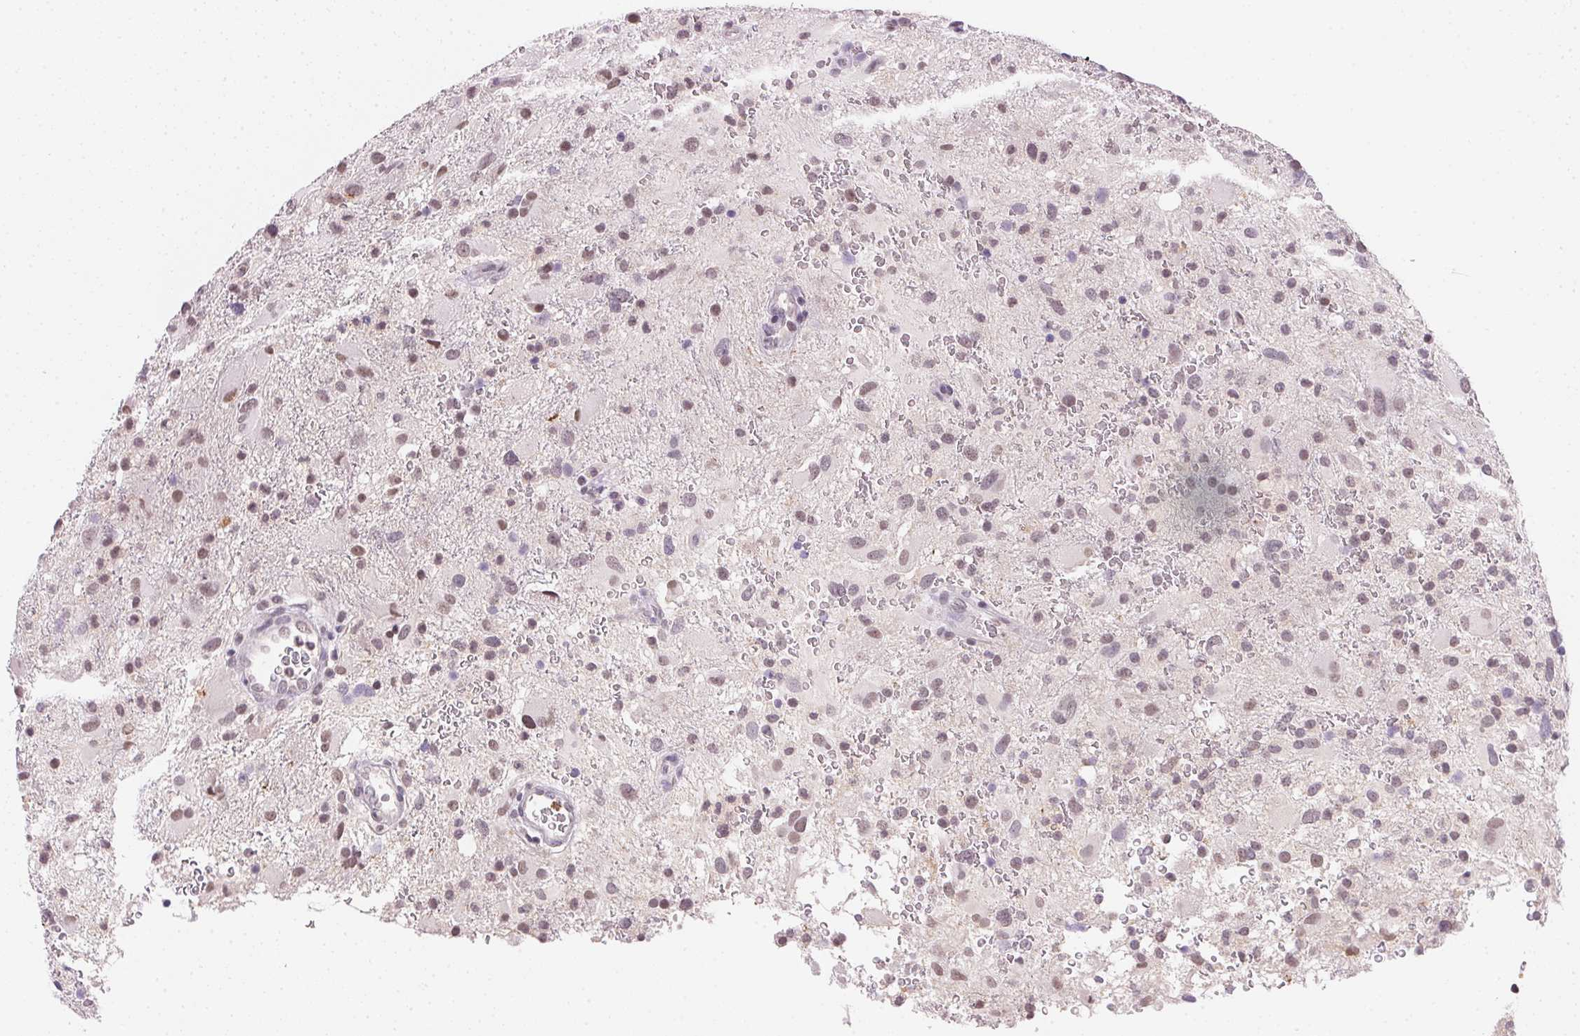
{"staining": {"intensity": "weak", "quantity": "<25%", "location": "nuclear"}, "tissue": "glioma", "cell_type": "Tumor cells", "image_type": "cancer", "snomed": [{"axis": "morphology", "description": "Glioma, malignant, High grade"}, {"axis": "topography", "description": "Brain"}], "caption": "A photomicrograph of human malignant glioma (high-grade) is negative for staining in tumor cells.", "gene": "FNDC4", "patient": {"sex": "male", "age": 53}}